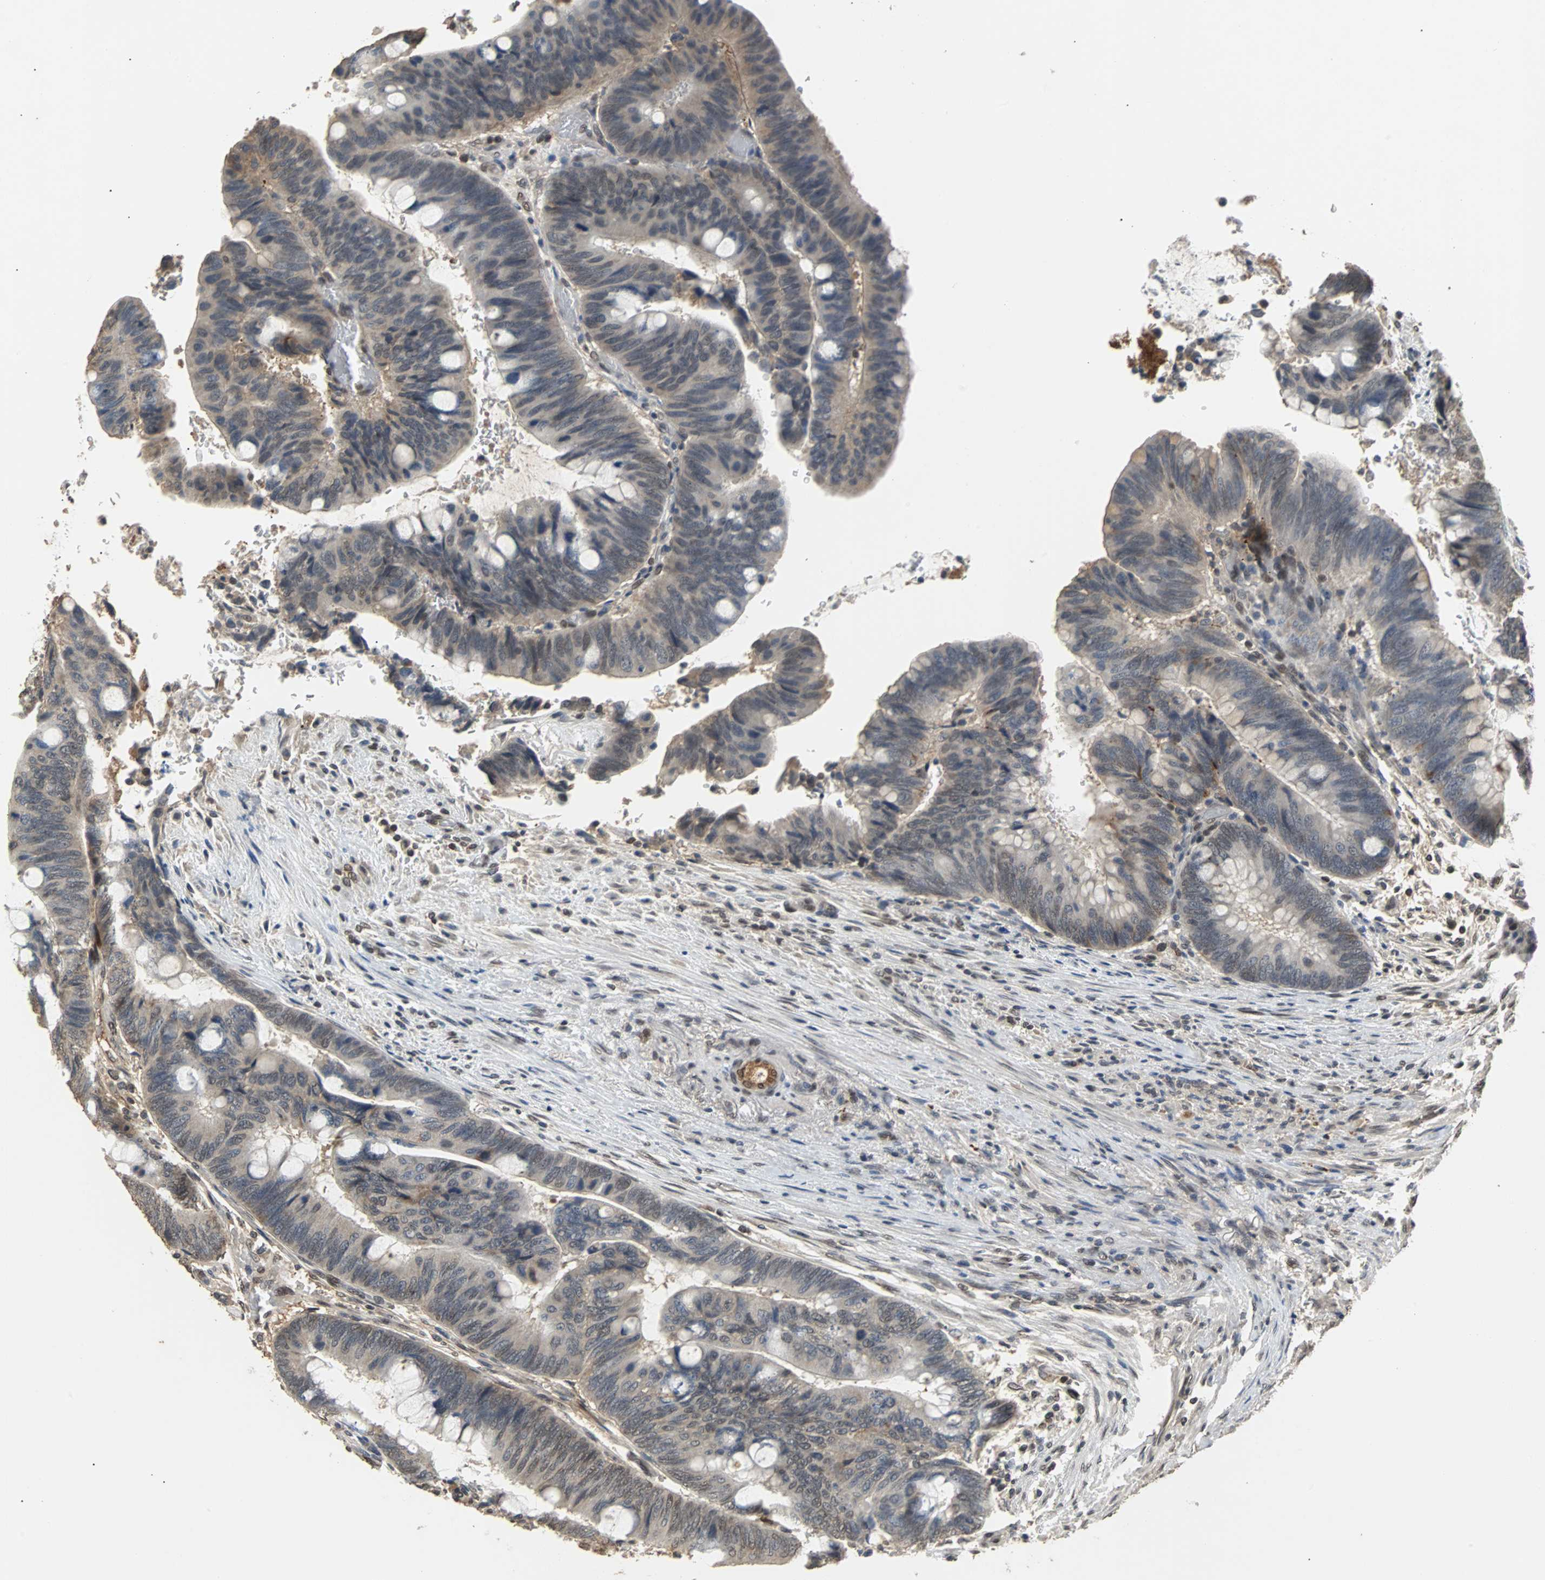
{"staining": {"intensity": "weak", "quantity": "25%-75%", "location": "cytoplasmic/membranous"}, "tissue": "colorectal cancer", "cell_type": "Tumor cells", "image_type": "cancer", "snomed": [{"axis": "morphology", "description": "Normal tissue, NOS"}, {"axis": "morphology", "description": "Adenocarcinoma, NOS"}, {"axis": "topography", "description": "Rectum"}, {"axis": "topography", "description": "Peripheral nerve tissue"}], "caption": "Brown immunohistochemical staining in human colorectal cancer (adenocarcinoma) shows weak cytoplasmic/membranous positivity in about 25%-75% of tumor cells. (DAB IHC with brightfield microscopy, high magnification).", "gene": "PHC1", "patient": {"sex": "male", "age": 92}}